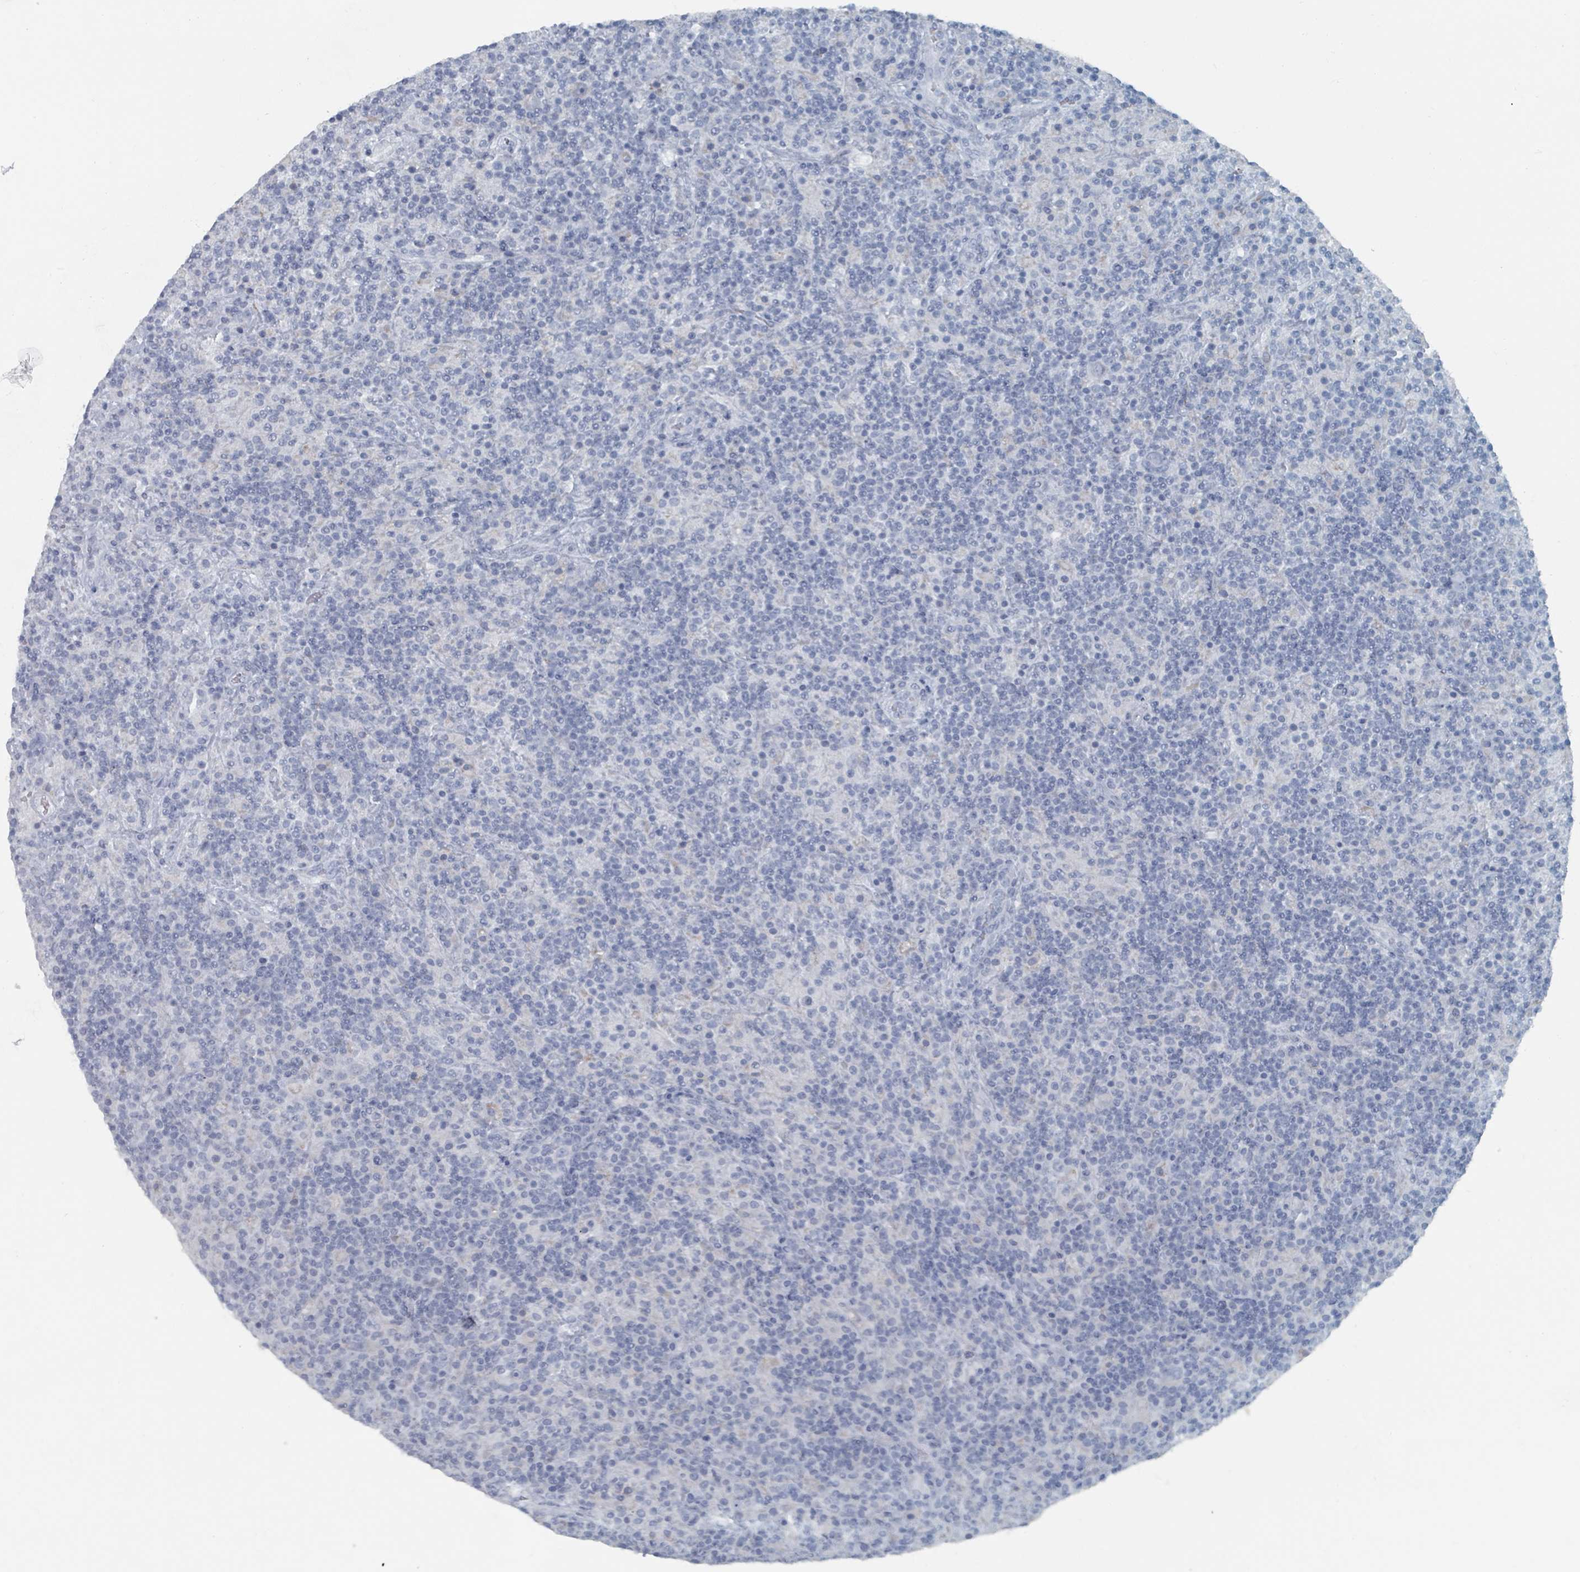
{"staining": {"intensity": "negative", "quantity": "none", "location": "none"}, "tissue": "lymphoma", "cell_type": "Tumor cells", "image_type": "cancer", "snomed": [{"axis": "morphology", "description": "Hodgkin's disease, NOS"}, {"axis": "topography", "description": "Lymph node"}], "caption": "This is a photomicrograph of immunohistochemistry (IHC) staining of lymphoma, which shows no expression in tumor cells.", "gene": "GAMT", "patient": {"sex": "male", "age": 70}}